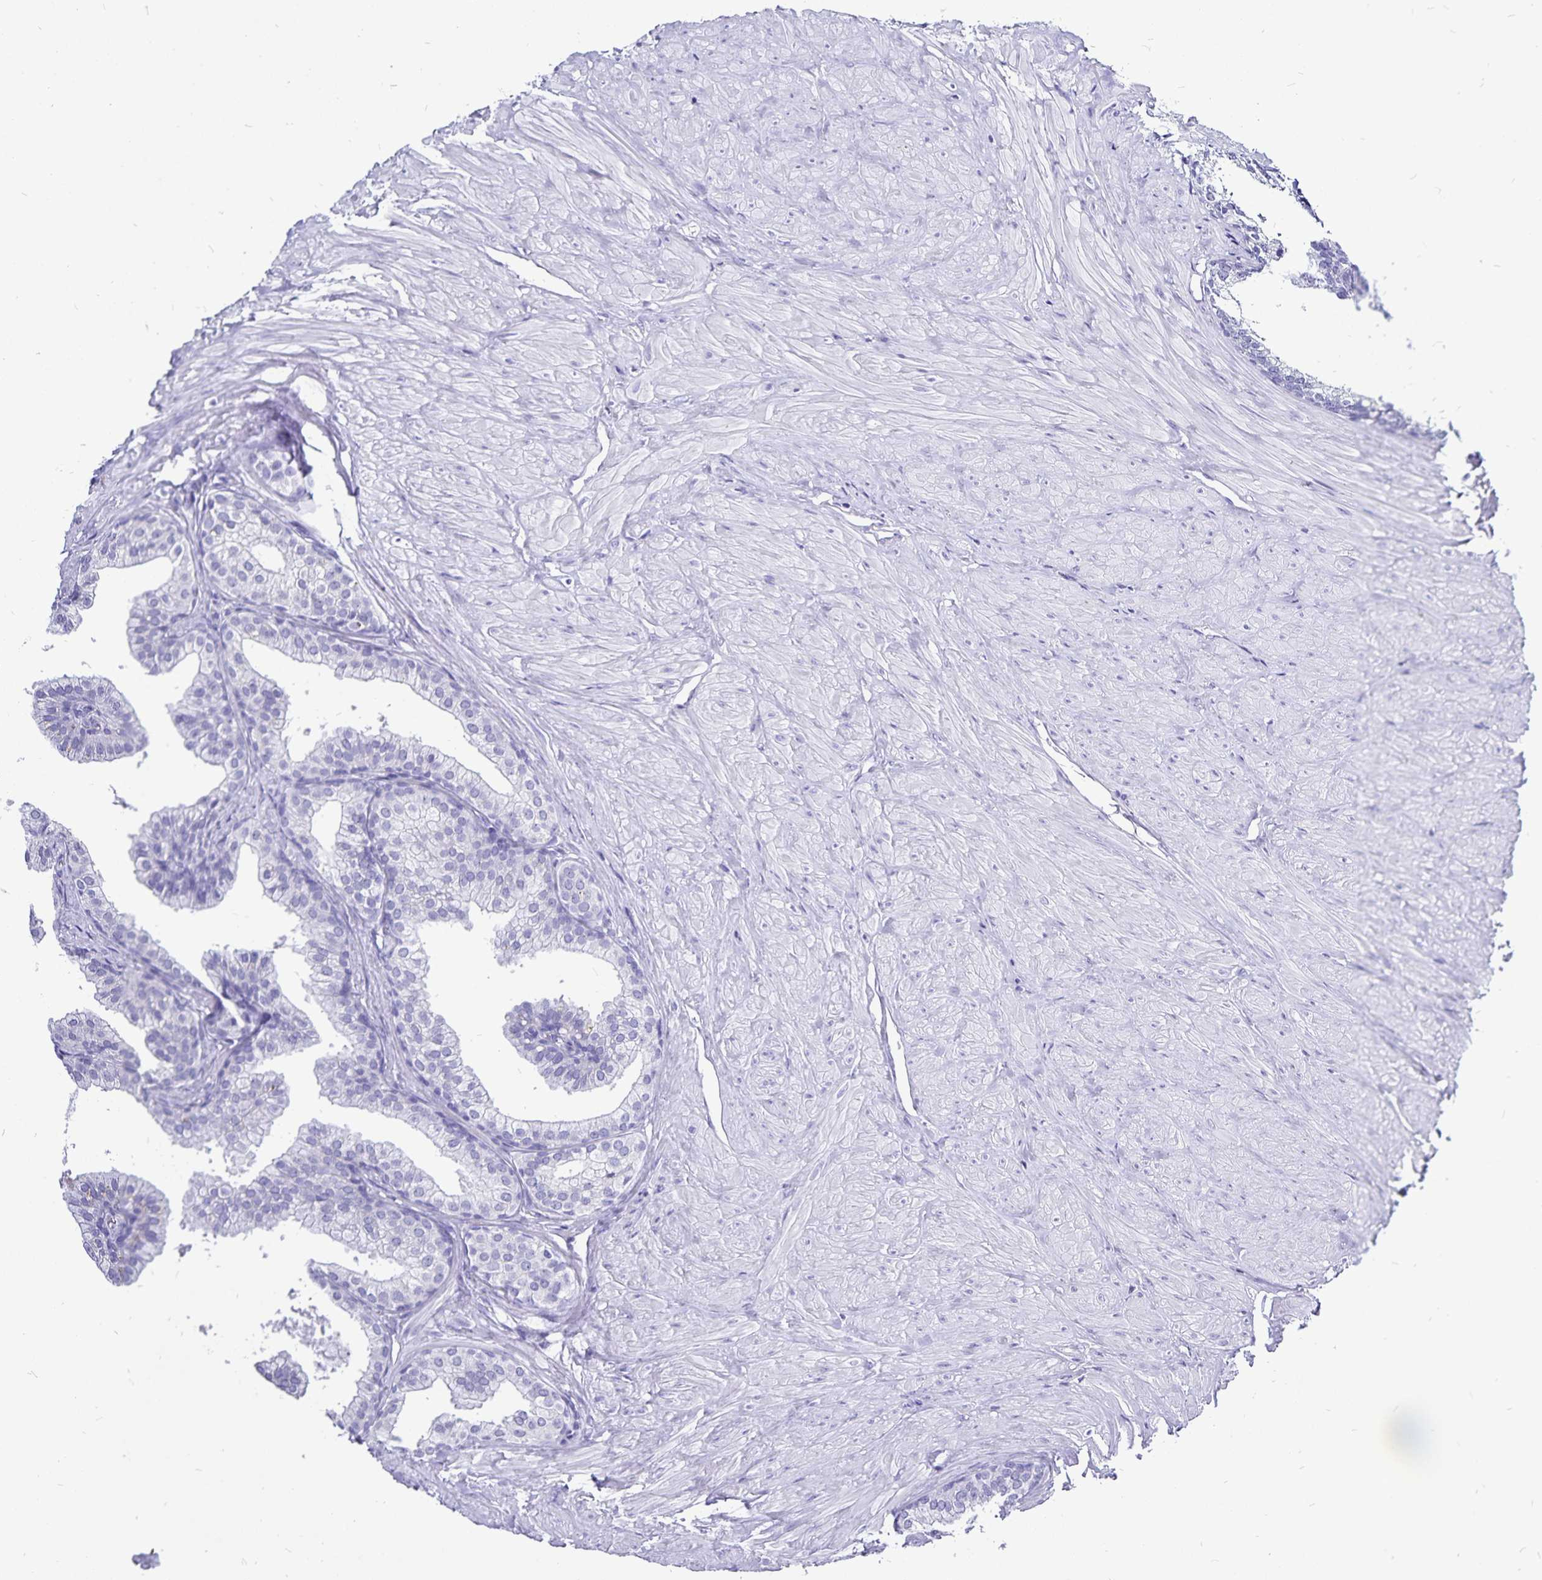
{"staining": {"intensity": "negative", "quantity": "none", "location": "none"}, "tissue": "prostate", "cell_type": "Glandular cells", "image_type": "normal", "snomed": [{"axis": "morphology", "description": "Normal tissue, NOS"}, {"axis": "topography", "description": "Prostate"}, {"axis": "topography", "description": "Peripheral nerve tissue"}], "caption": "Immunohistochemical staining of unremarkable prostate demonstrates no significant expression in glandular cells. (Immunohistochemistry, brightfield microscopy, high magnification).", "gene": "PLAC1", "patient": {"sex": "male", "age": 55}}